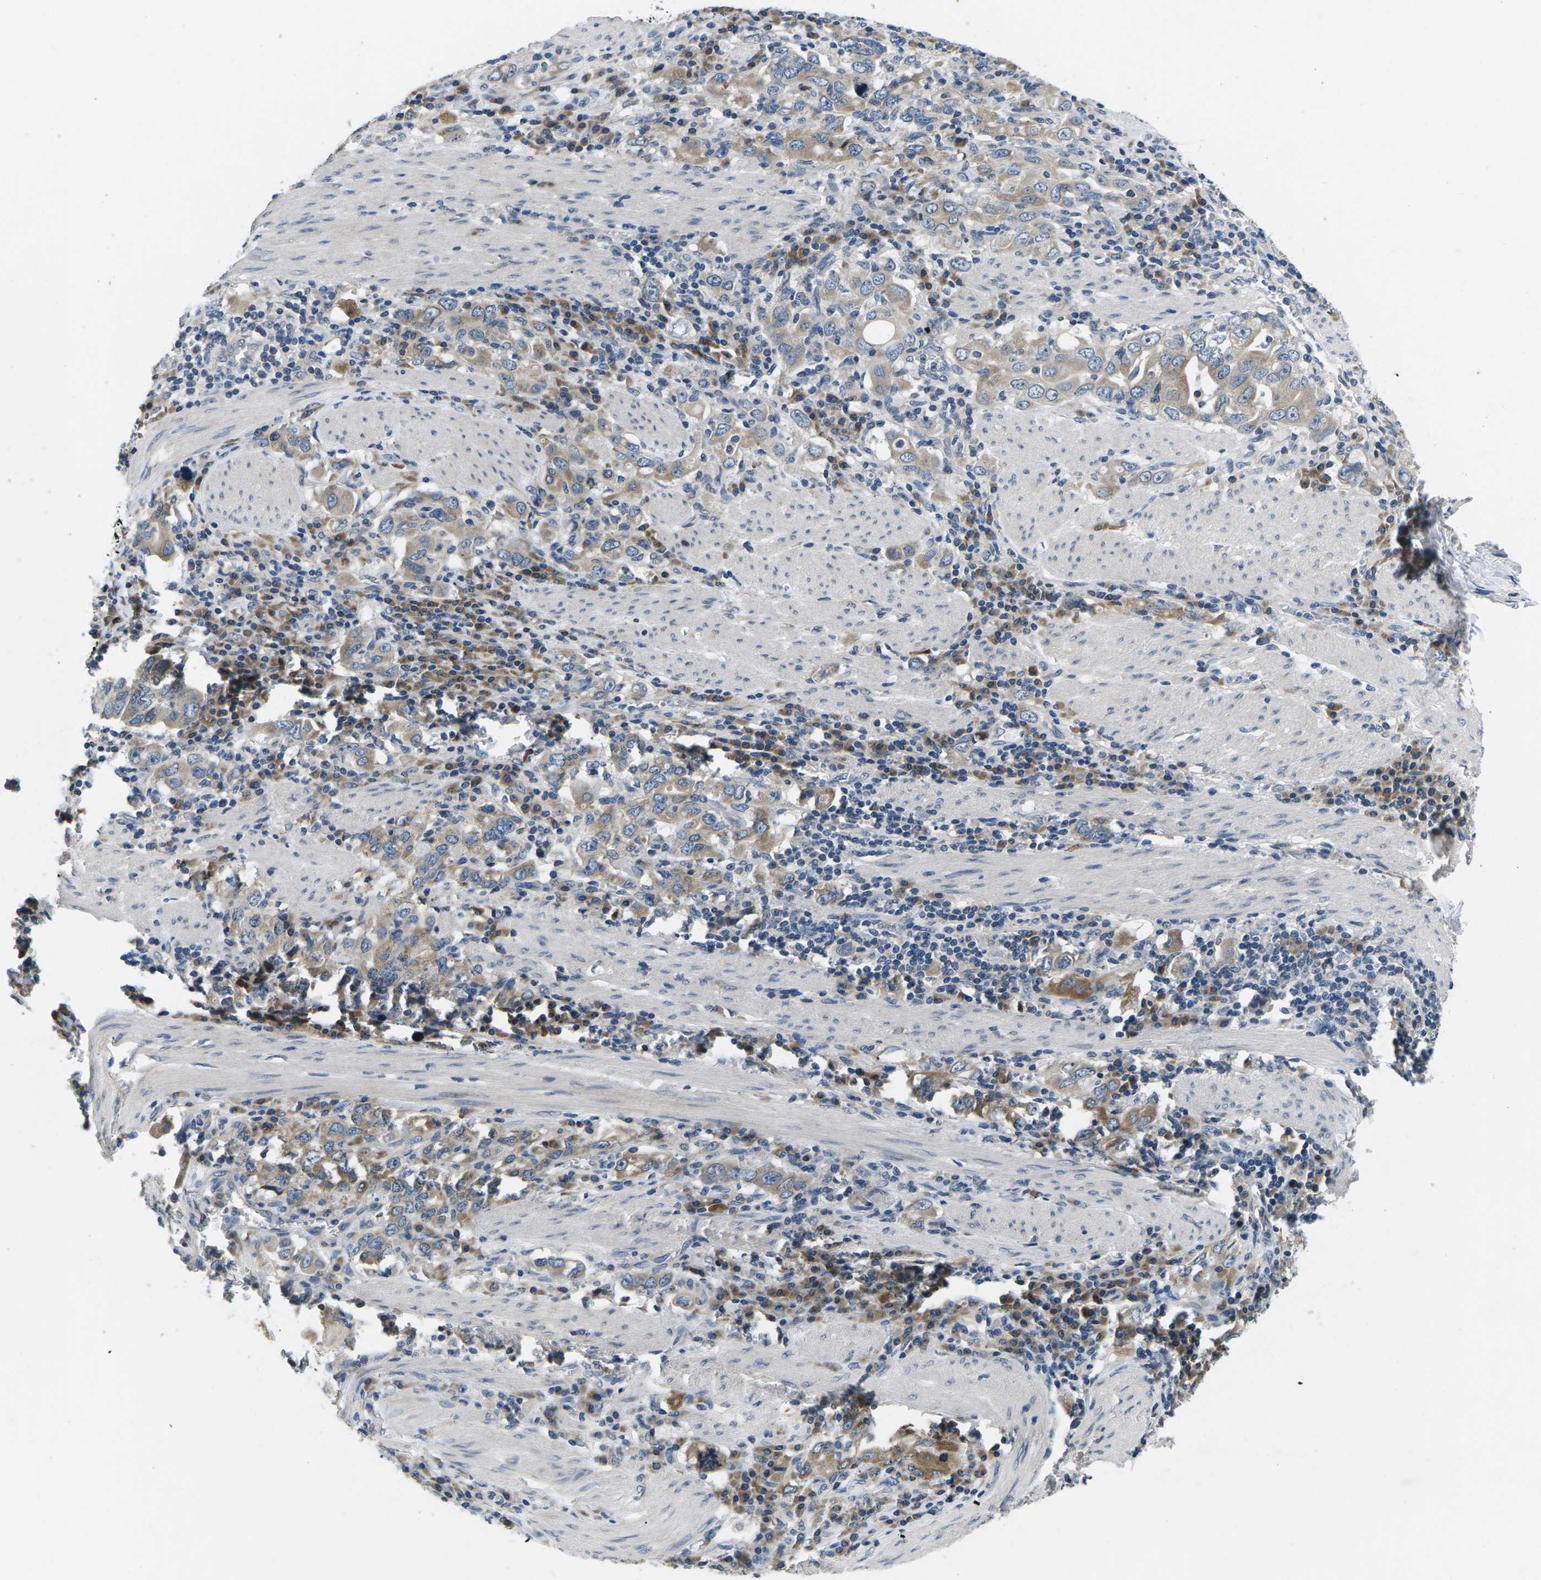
{"staining": {"intensity": "weak", "quantity": ">75%", "location": "cytoplasmic/membranous"}, "tissue": "stomach cancer", "cell_type": "Tumor cells", "image_type": "cancer", "snomed": [{"axis": "morphology", "description": "Adenocarcinoma, NOS"}, {"axis": "topography", "description": "Stomach, upper"}], "caption": "Stomach cancer was stained to show a protein in brown. There is low levels of weak cytoplasmic/membranous positivity in approximately >75% of tumor cells.", "gene": "ERGIC3", "patient": {"sex": "male", "age": 62}}